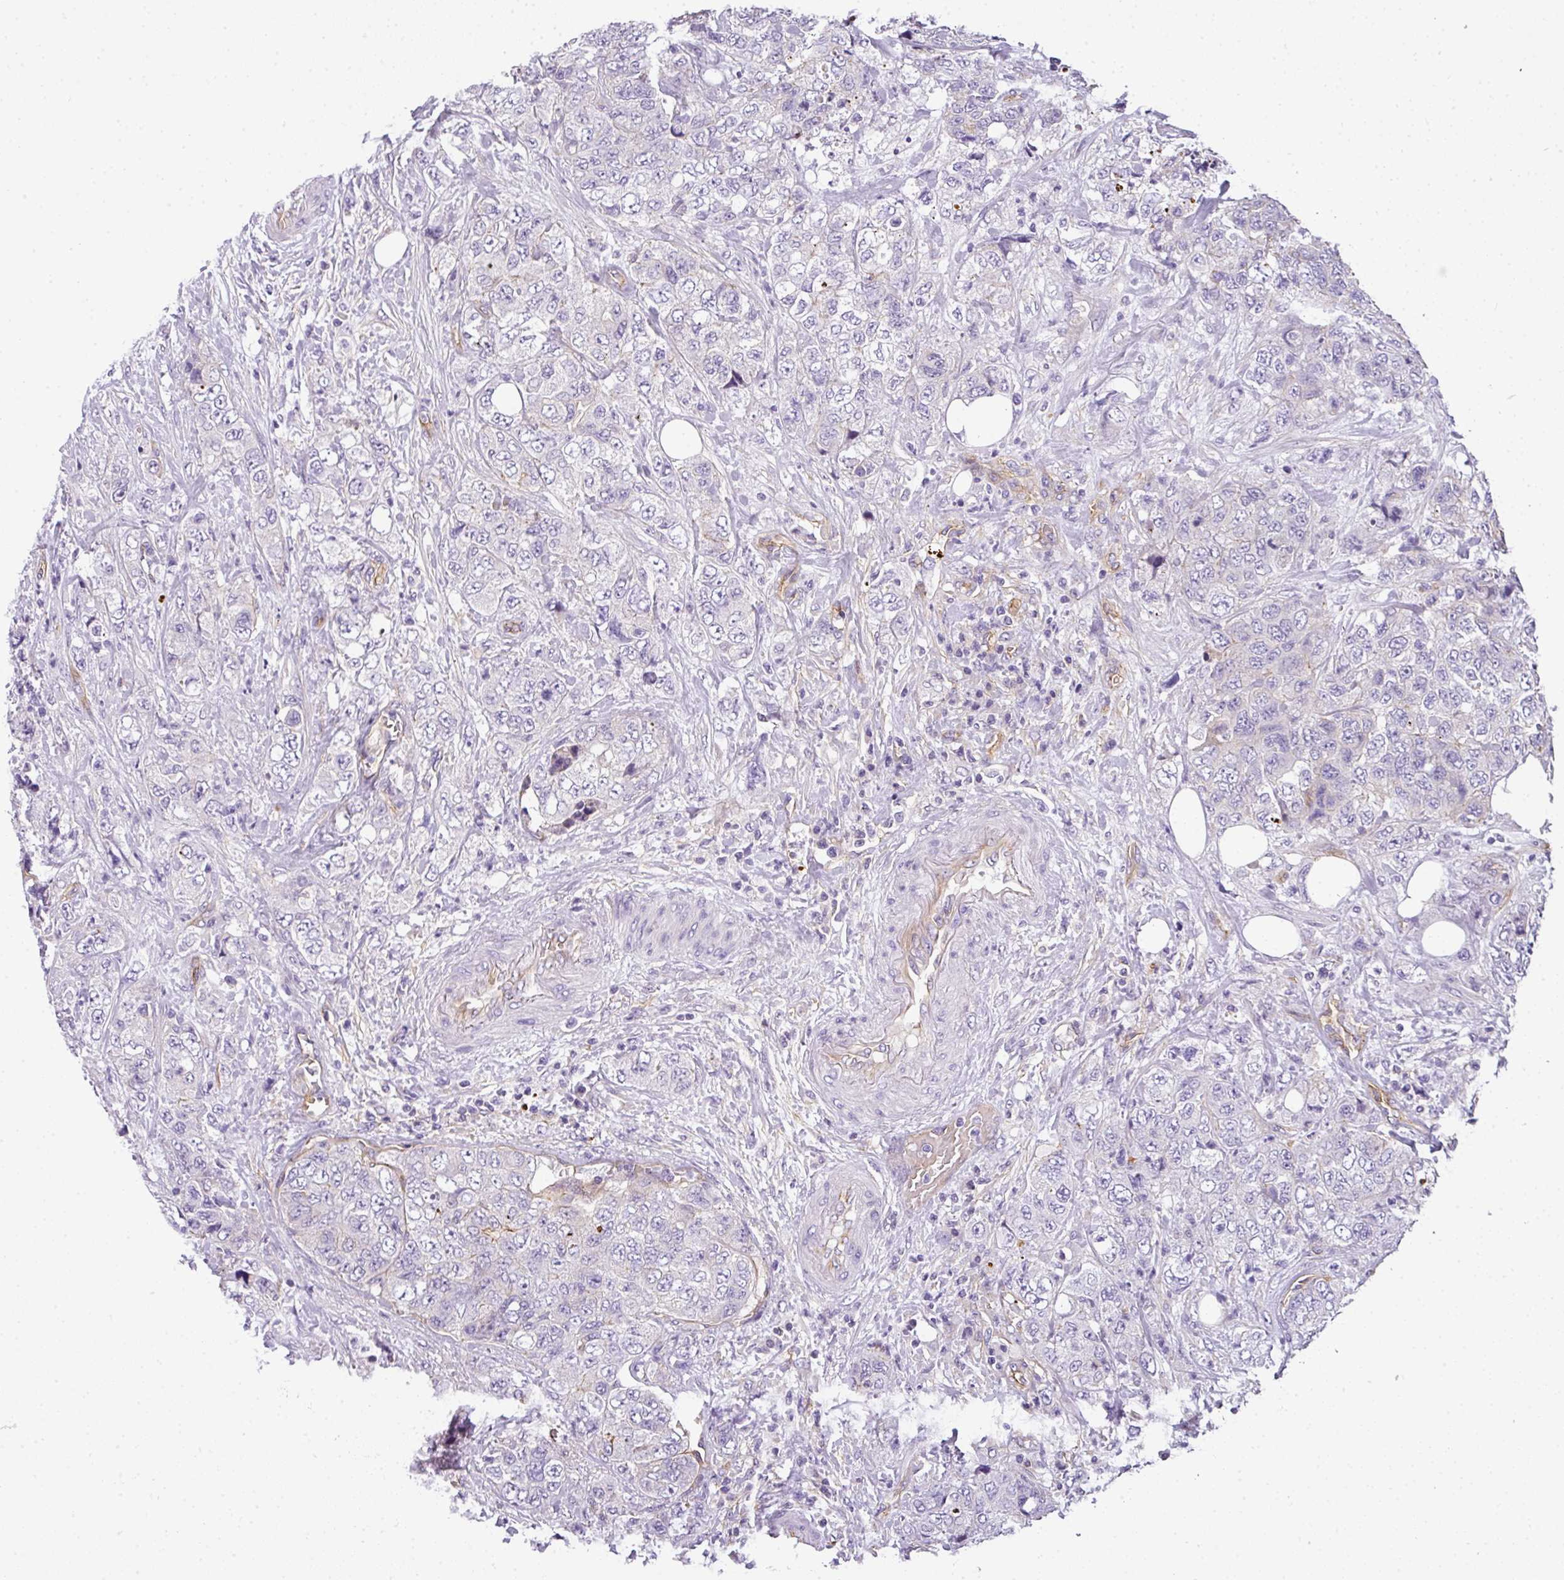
{"staining": {"intensity": "negative", "quantity": "none", "location": "none"}, "tissue": "urothelial cancer", "cell_type": "Tumor cells", "image_type": "cancer", "snomed": [{"axis": "morphology", "description": "Urothelial carcinoma, High grade"}, {"axis": "topography", "description": "Urinary bladder"}], "caption": "High-grade urothelial carcinoma was stained to show a protein in brown. There is no significant positivity in tumor cells. Nuclei are stained in blue.", "gene": "OR11H4", "patient": {"sex": "female", "age": 78}}